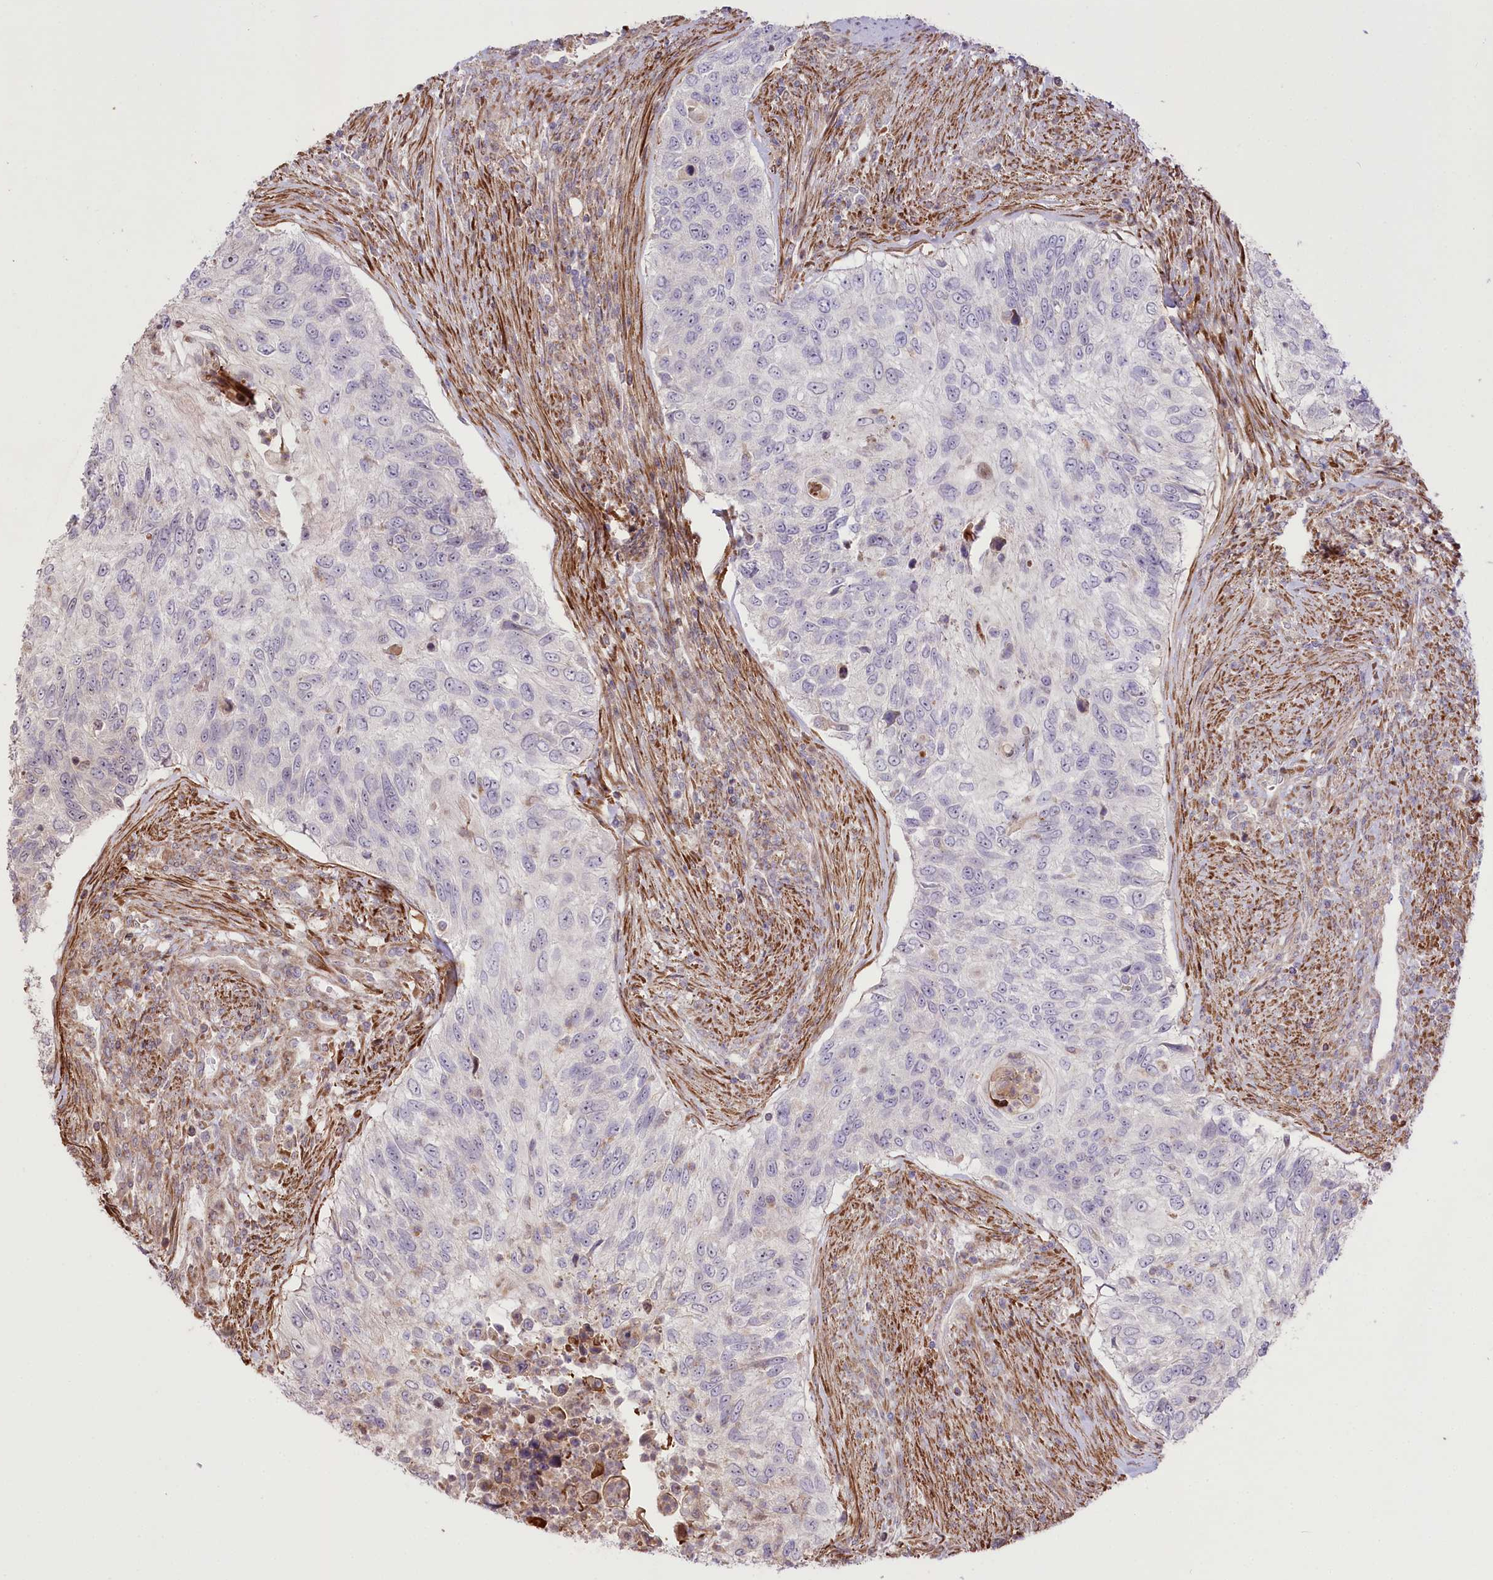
{"staining": {"intensity": "negative", "quantity": "none", "location": "none"}, "tissue": "urothelial cancer", "cell_type": "Tumor cells", "image_type": "cancer", "snomed": [{"axis": "morphology", "description": "Urothelial carcinoma, High grade"}, {"axis": "topography", "description": "Urinary bladder"}], "caption": "IHC micrograph of human urothelial cancer stained for a protein (brown), which reveals no expression in tumor cells. Brightfield microscopy of immunohistochemistry (IHC) stained with DAB (3,3'-diaminobenzidine) (brown) and hematoxylin (blue), captured at high magnification.", "gene": "RNF24", "patient": {"sex": "female", "age": 60}}